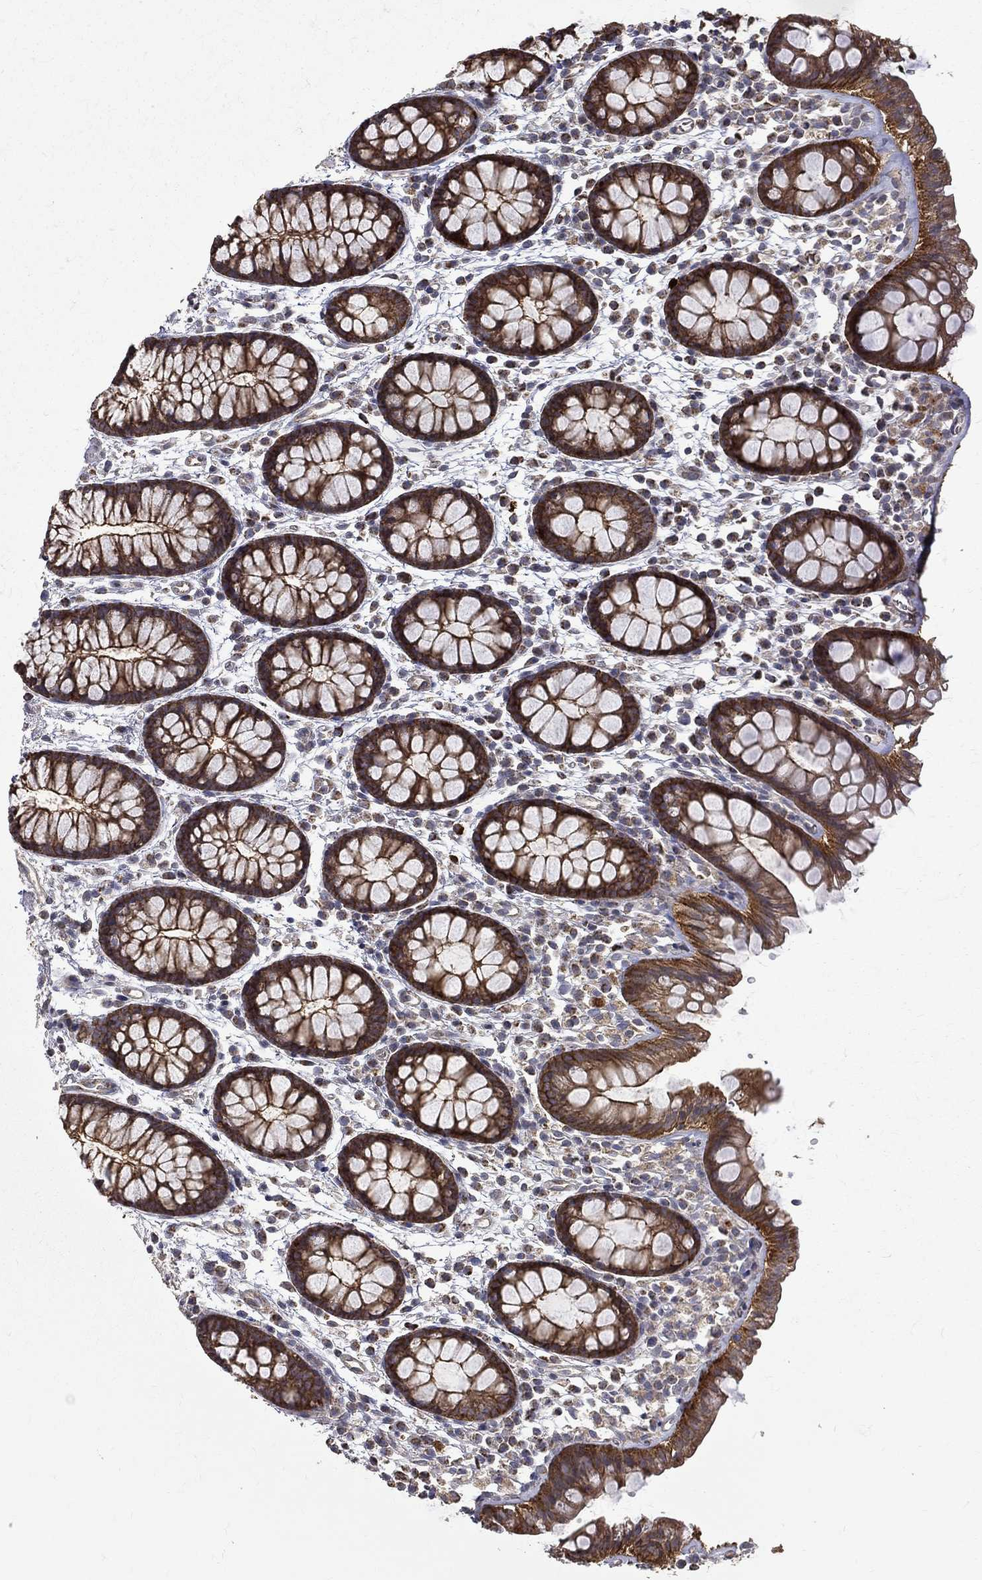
{"staining": {"intensity": "negative", "quantity": "none", "location": "none"}, "tissue": "colon", "cell_type": "Endothelial cells", "image_type": "normal", "snomed": [{"axis": "morphology", "description": "Normal tissue, NOS"}, {"axis": "topography", "description": "Colon"}], "caption": "Histopathology image shows no protein staining in endothelial cells of benign colon.", "gene": "RPGR", "patient": {"sex": "male", "age": 76}}